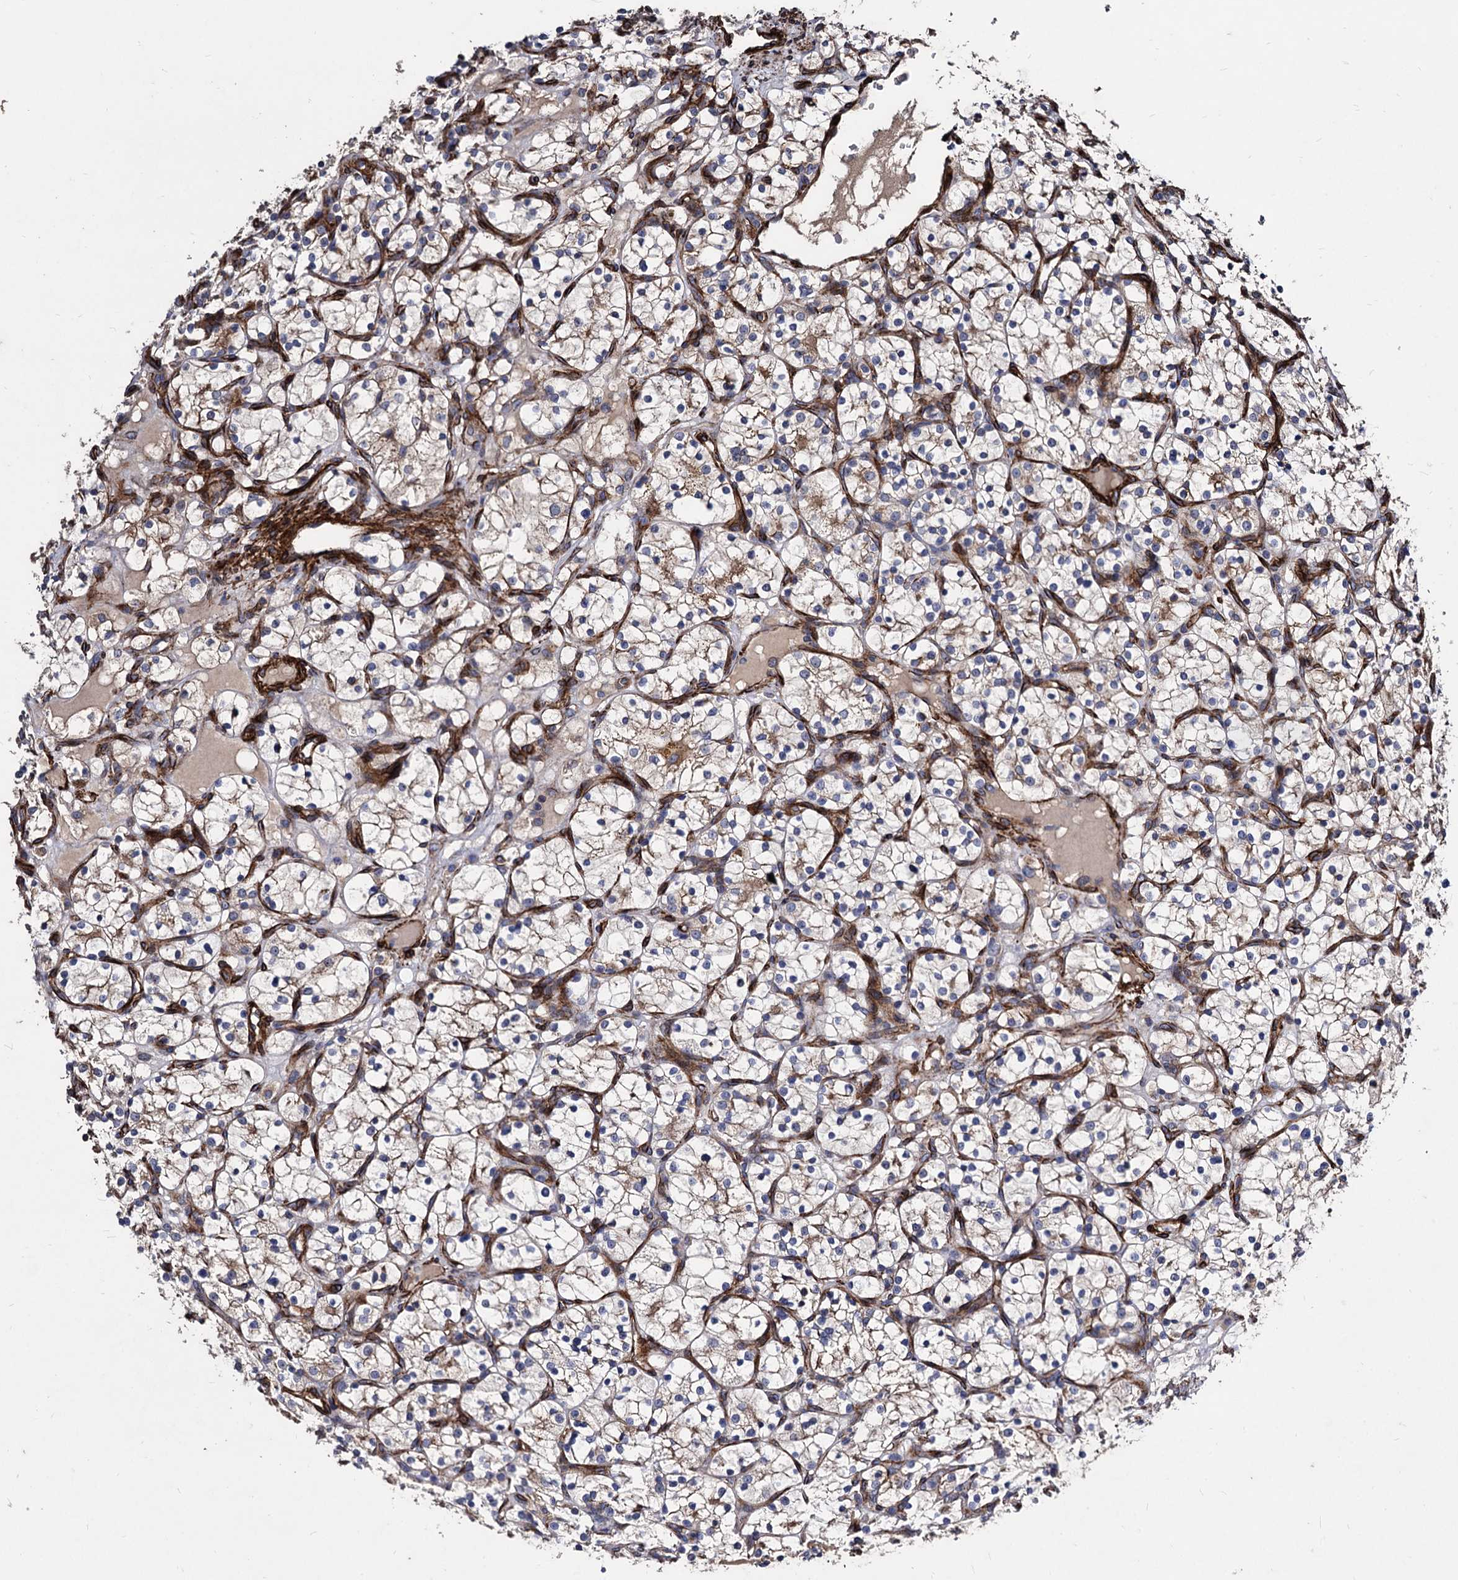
{"staining": {"intensity": "weak", "quantity": "<25%", "location": "cytoplasmic/membranous"}, "tissue": "renal cancer", "cell_type": "Tumor cells", "image_type": "cancer", "snomed": [{"axis": "morphology", "description": "Adenocarcinoma, NOS"}, {"axis": "topography", "description": "Kidney"}], "caption": "An image of adenocarcinoma (renal) stained for a protein reveals no brown staining in tumor cells.", "gene": "WDR11", "patient": {"sex": "female", "age": 69}}